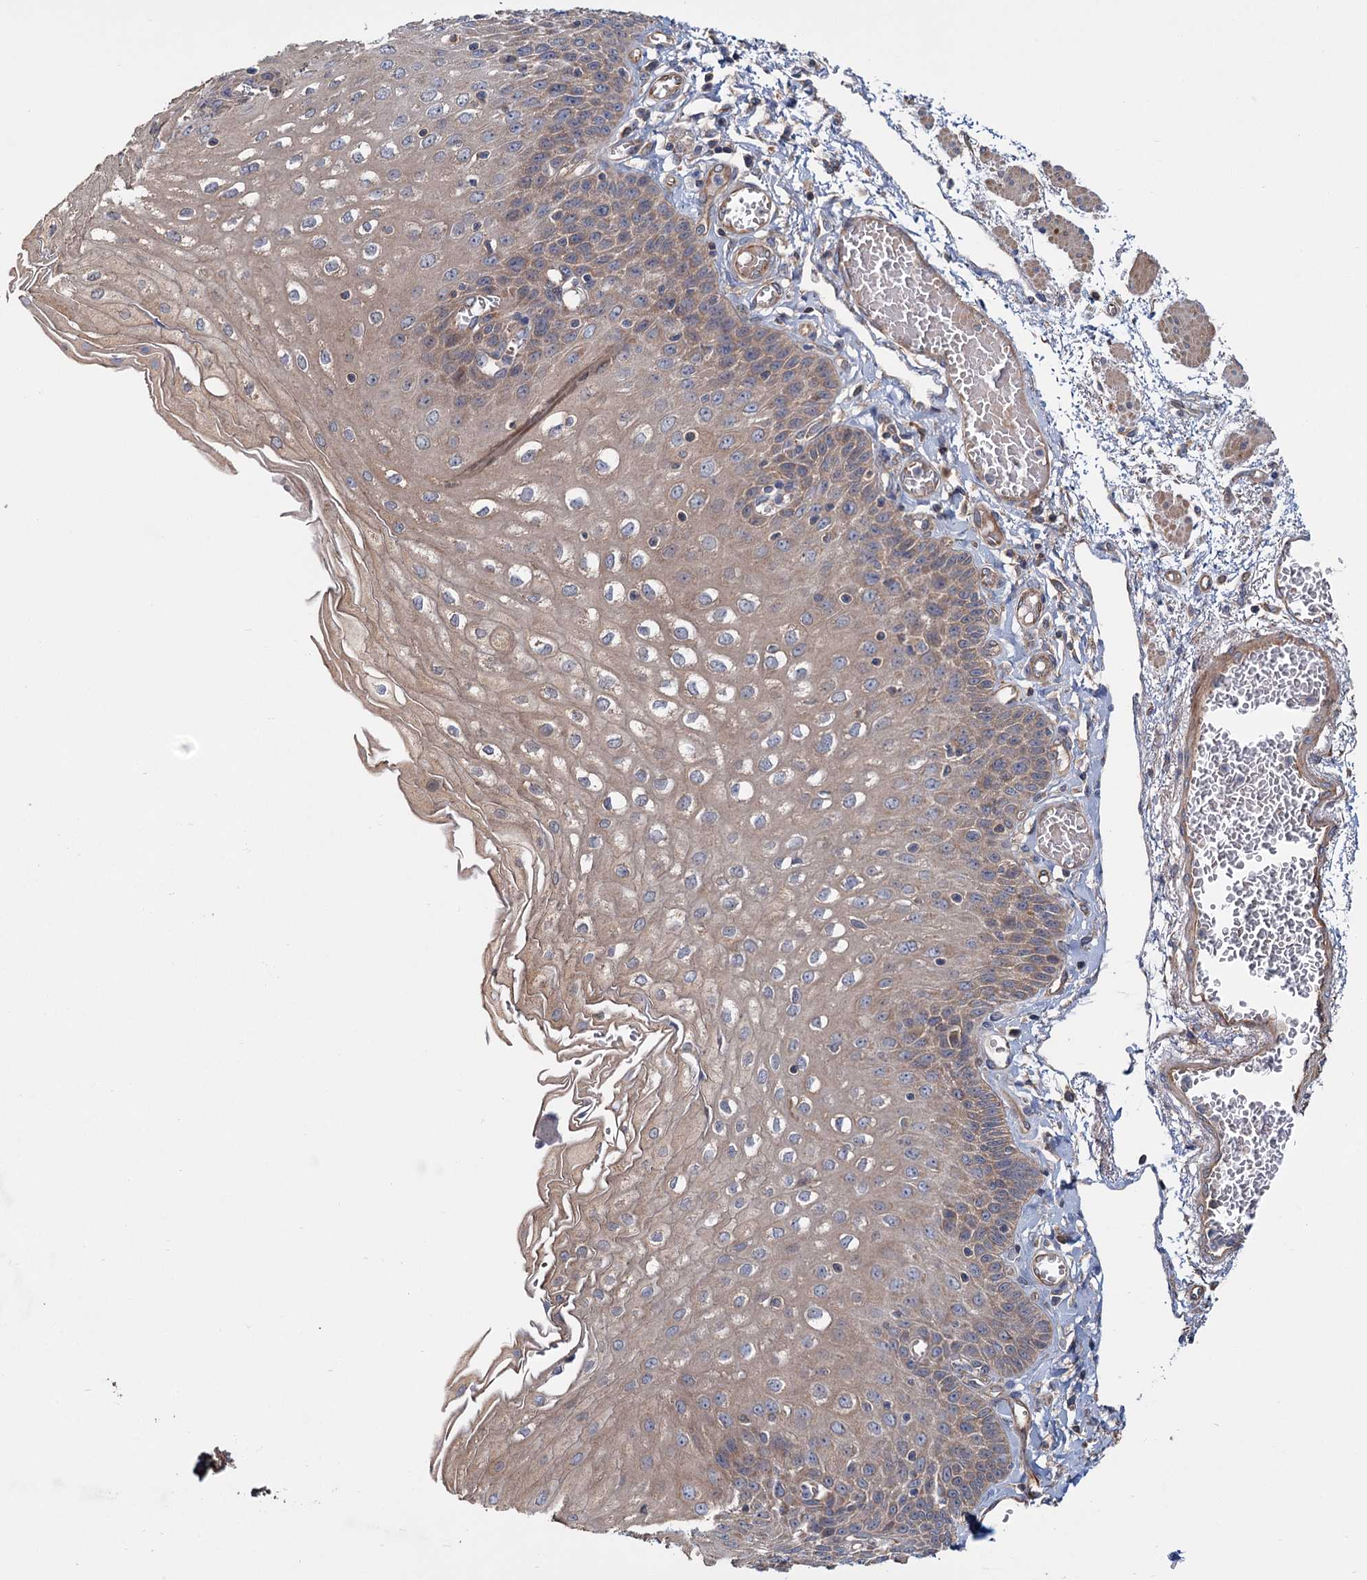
{"staining": {"intensity": "weak", "quantity": ">75%", "location": "cytoplasmic/membranous"}, "tissue": "esophagus", "cell_type": "Squamous epithelial cells", "image_type": "normal", "snomed": [{"axis": "morphology", "description": "Normal tissue, NOS"}, {"axis": "topography", "description": "Esophagus"}], "caption": "Unremarkable esophagus was stained to show a protein in brown. There is low levels of weak cytoplasmic/membranous positivity in approximately >75% of squamous epithelial cells. The staining was performed using DAB, with brown indicating positive protein expression. Nuclei are stained blue with hematoxylin.", "gene": "MTRR", "patient": {"sex": "male", "age": 81}}